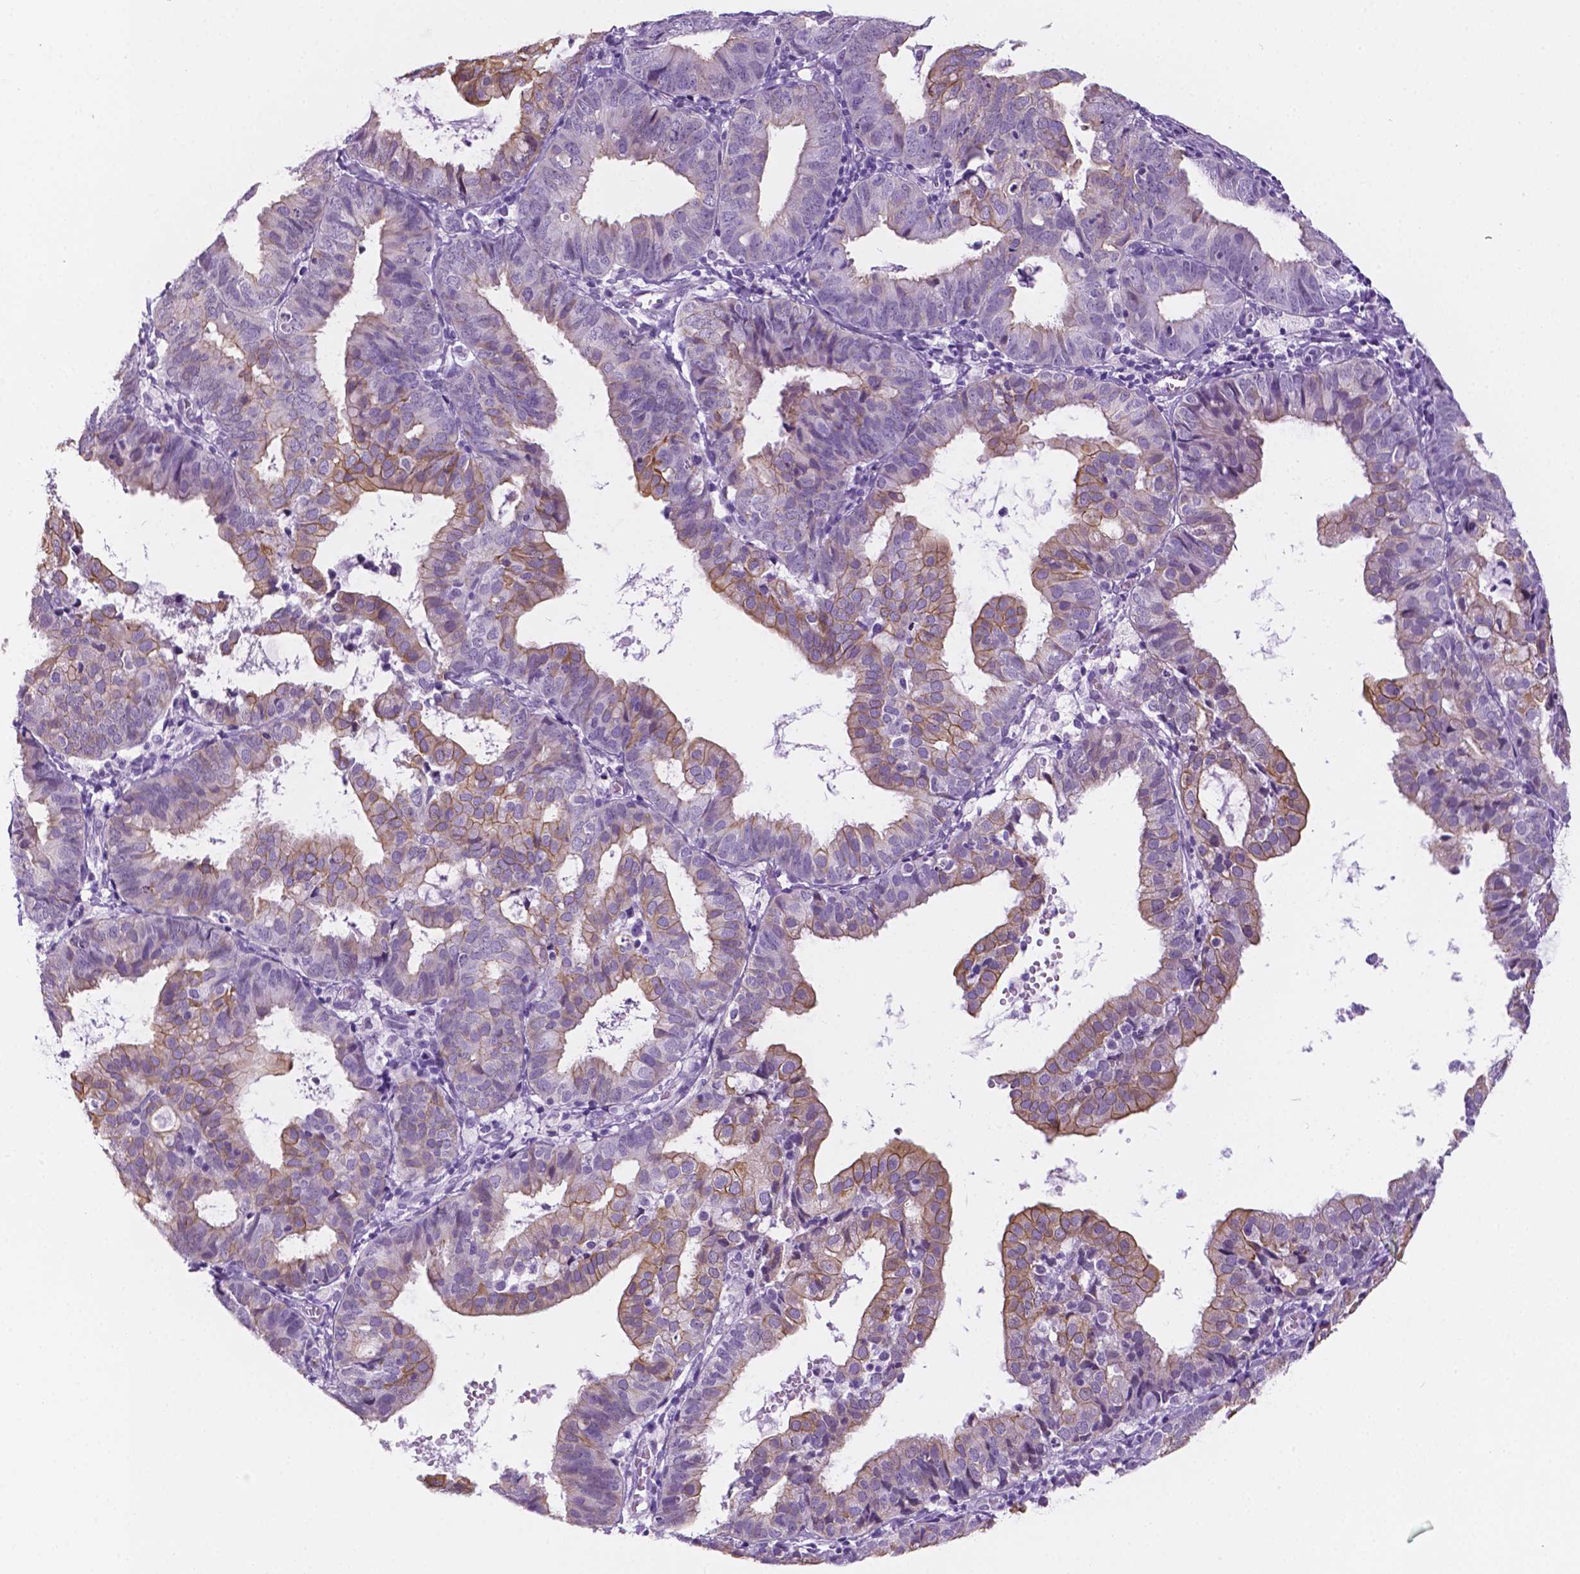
{"staining": {"intensity": "moderate", "quantity": "<25%", "location": "cytoplasmic/membranous"}, "tissue": "endometrial cancer", "cell_type": "Tumor cells", "image_type": "cancer", "snomed": [{"axis": "morphology", "description": "Adenocarcinoma, NOS"}, {"axis": "topography", "description": "Endometrium"}], "caption": "There is low levels of moderate cytoplasmic/membranous expression in tumor cells of adenocarcinoma (endometrial), as demonstrated by immunohistochemical staining (brown color).", "gene": "PPL", "patient": {"sex": "female", "age": 80}}